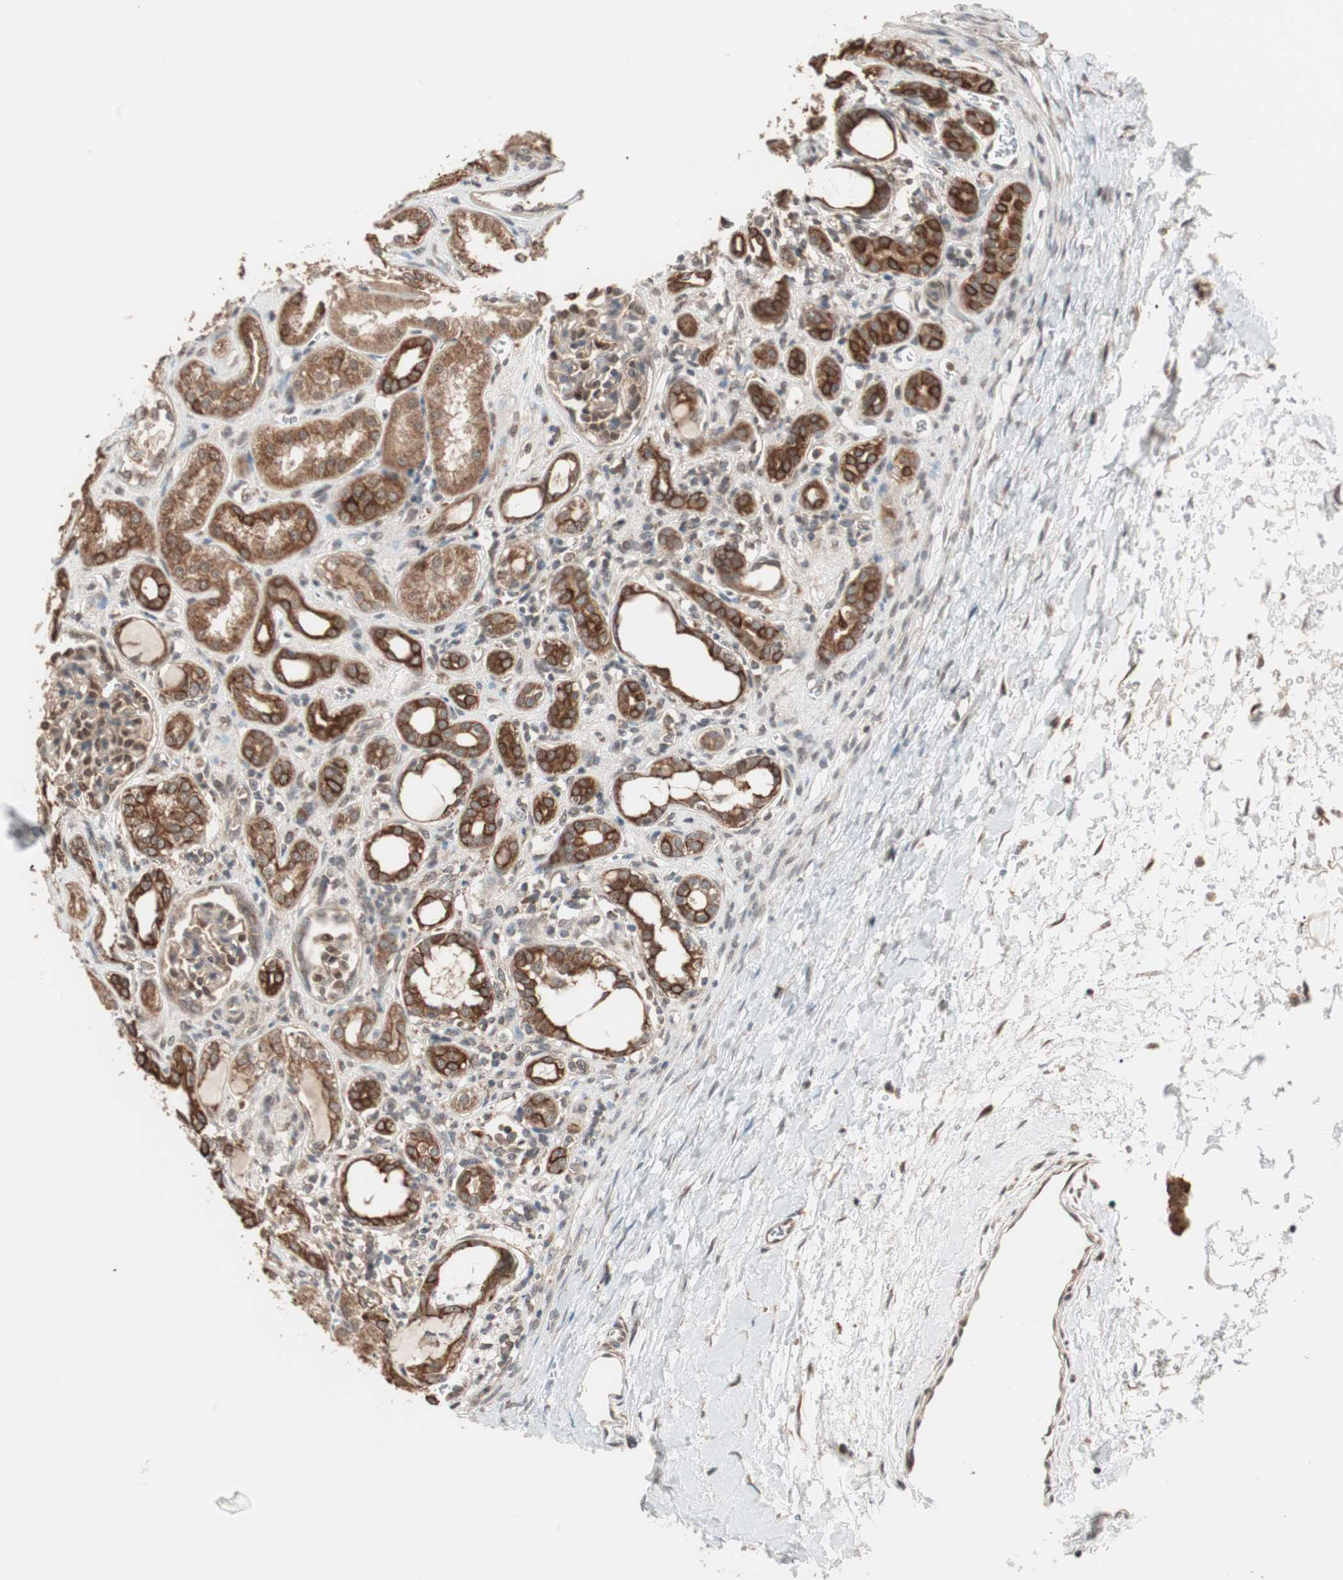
{"staining": {"intensity": "weak", "quantity": ">75%", "location": "cytoplasmic/membranous"}, "tissue": "kidney", "cell_type": "Cells in glomeruli", "image_type": "normal", "snomed": [{"axis": "morphology", "description": "Normal tissue, NOS"}, {"axis": "topography", "description": "Kidney"}], "caption": "IHC (DAB (3,3'-diaminobenzidine)) staining of unremarkable kidney demonstrates weak cytoplasmic/membranous protein expression in approximately >75% of cells in glomeruli.", "gene": "FBXO5", "patient": {"sex": "male", "age": 7}}